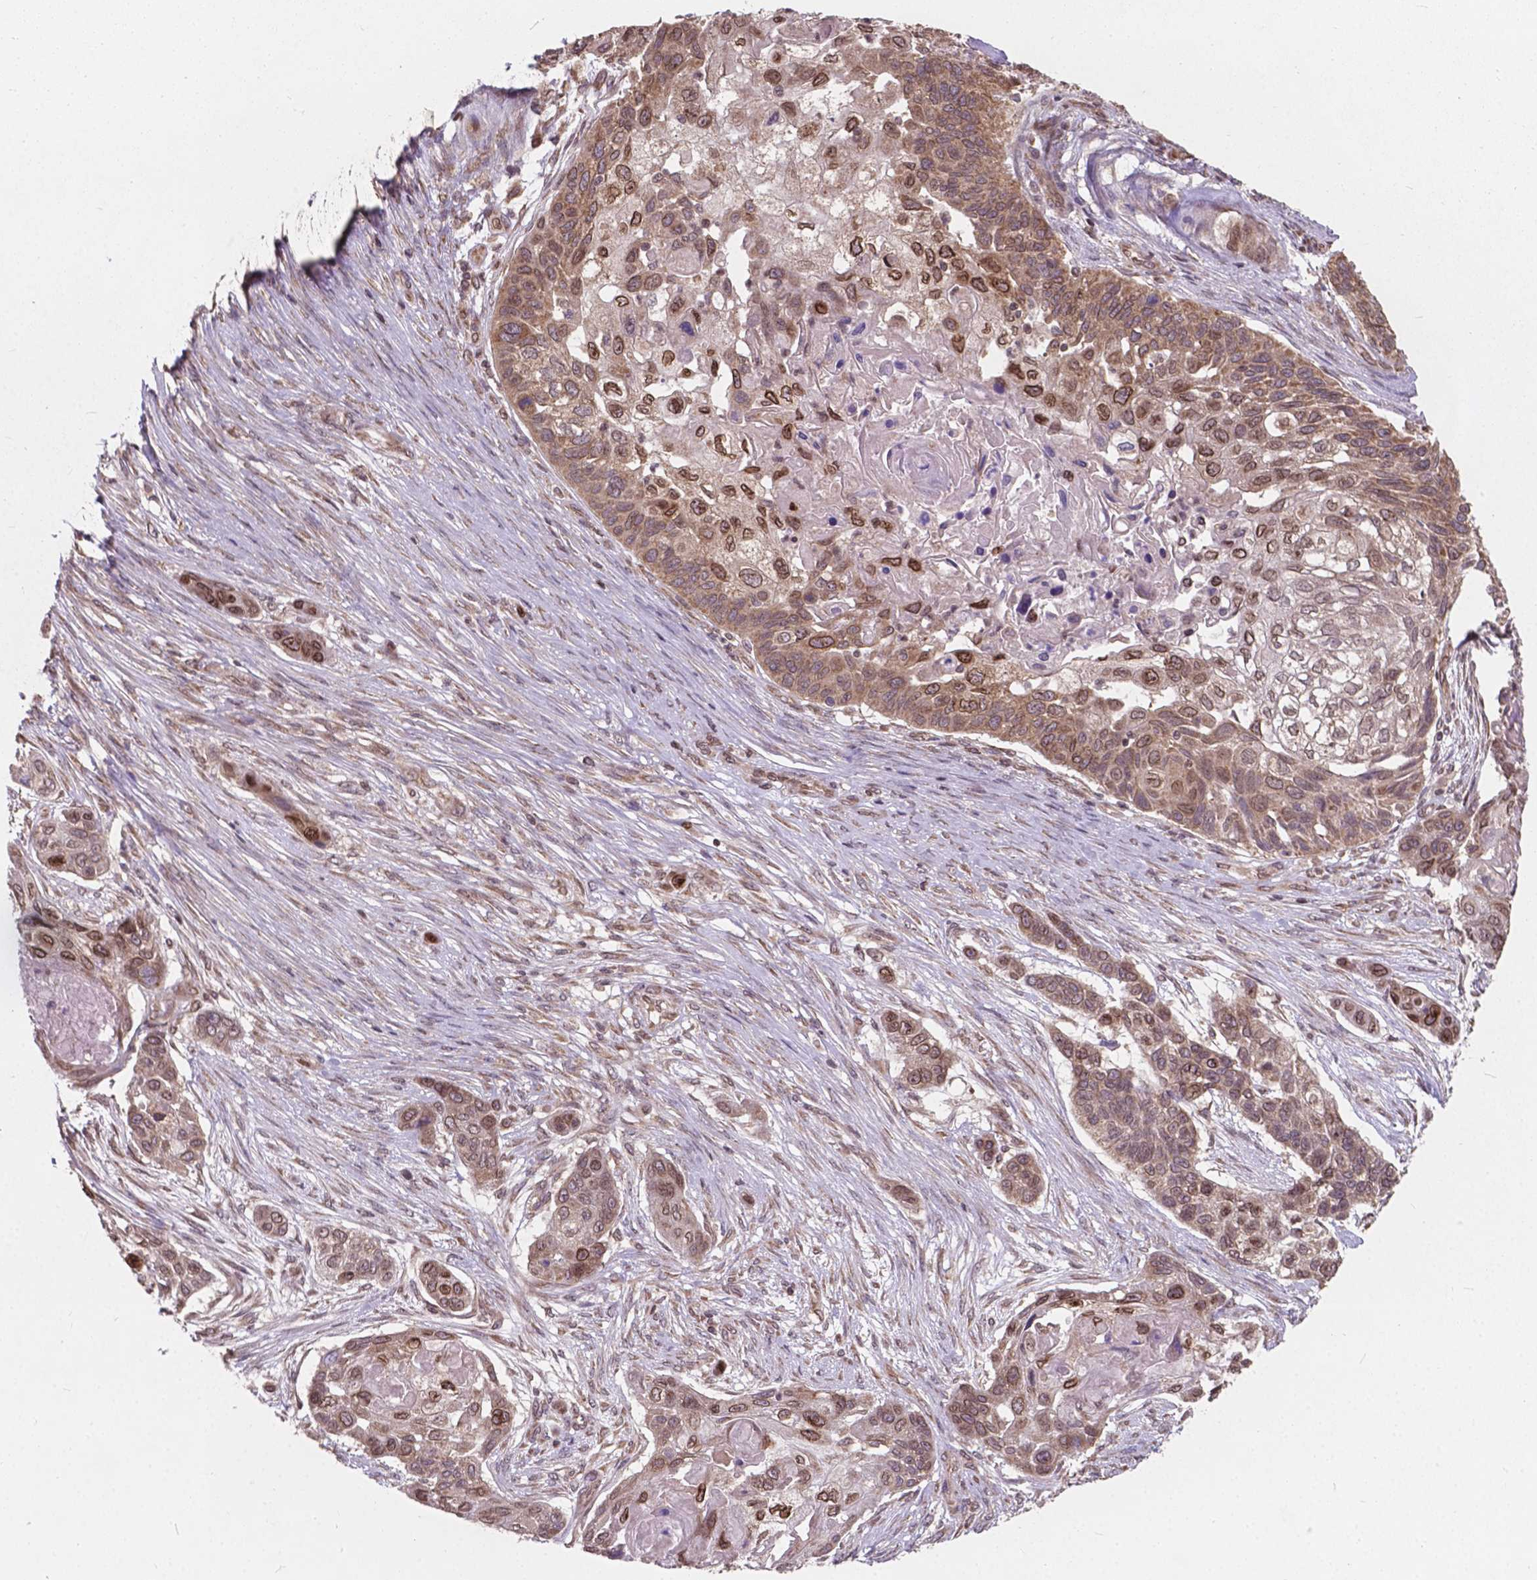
{"staining": {"intensity": "moderate", "quantity": "<25%", "location": "cytoplasmic/membranous,nuclear"}, "tissue": "lung cancer", "cell_type": "Tumor cells", "image_type": "cancer", "snomed": [{"axis": "morphology", "description": "Squamous cell carcinoma, NOS"}, {"axis": "topography", "description": "Lung"}], "caption": "Tumor cells show low levels of moderate cytoplasmic/membranous and nuclear positivity in approximately <25% of cells in human lung squamous cell carcinoma.", "gene": "MRPL33", "patient": {"sex": "male", "age": 69}}